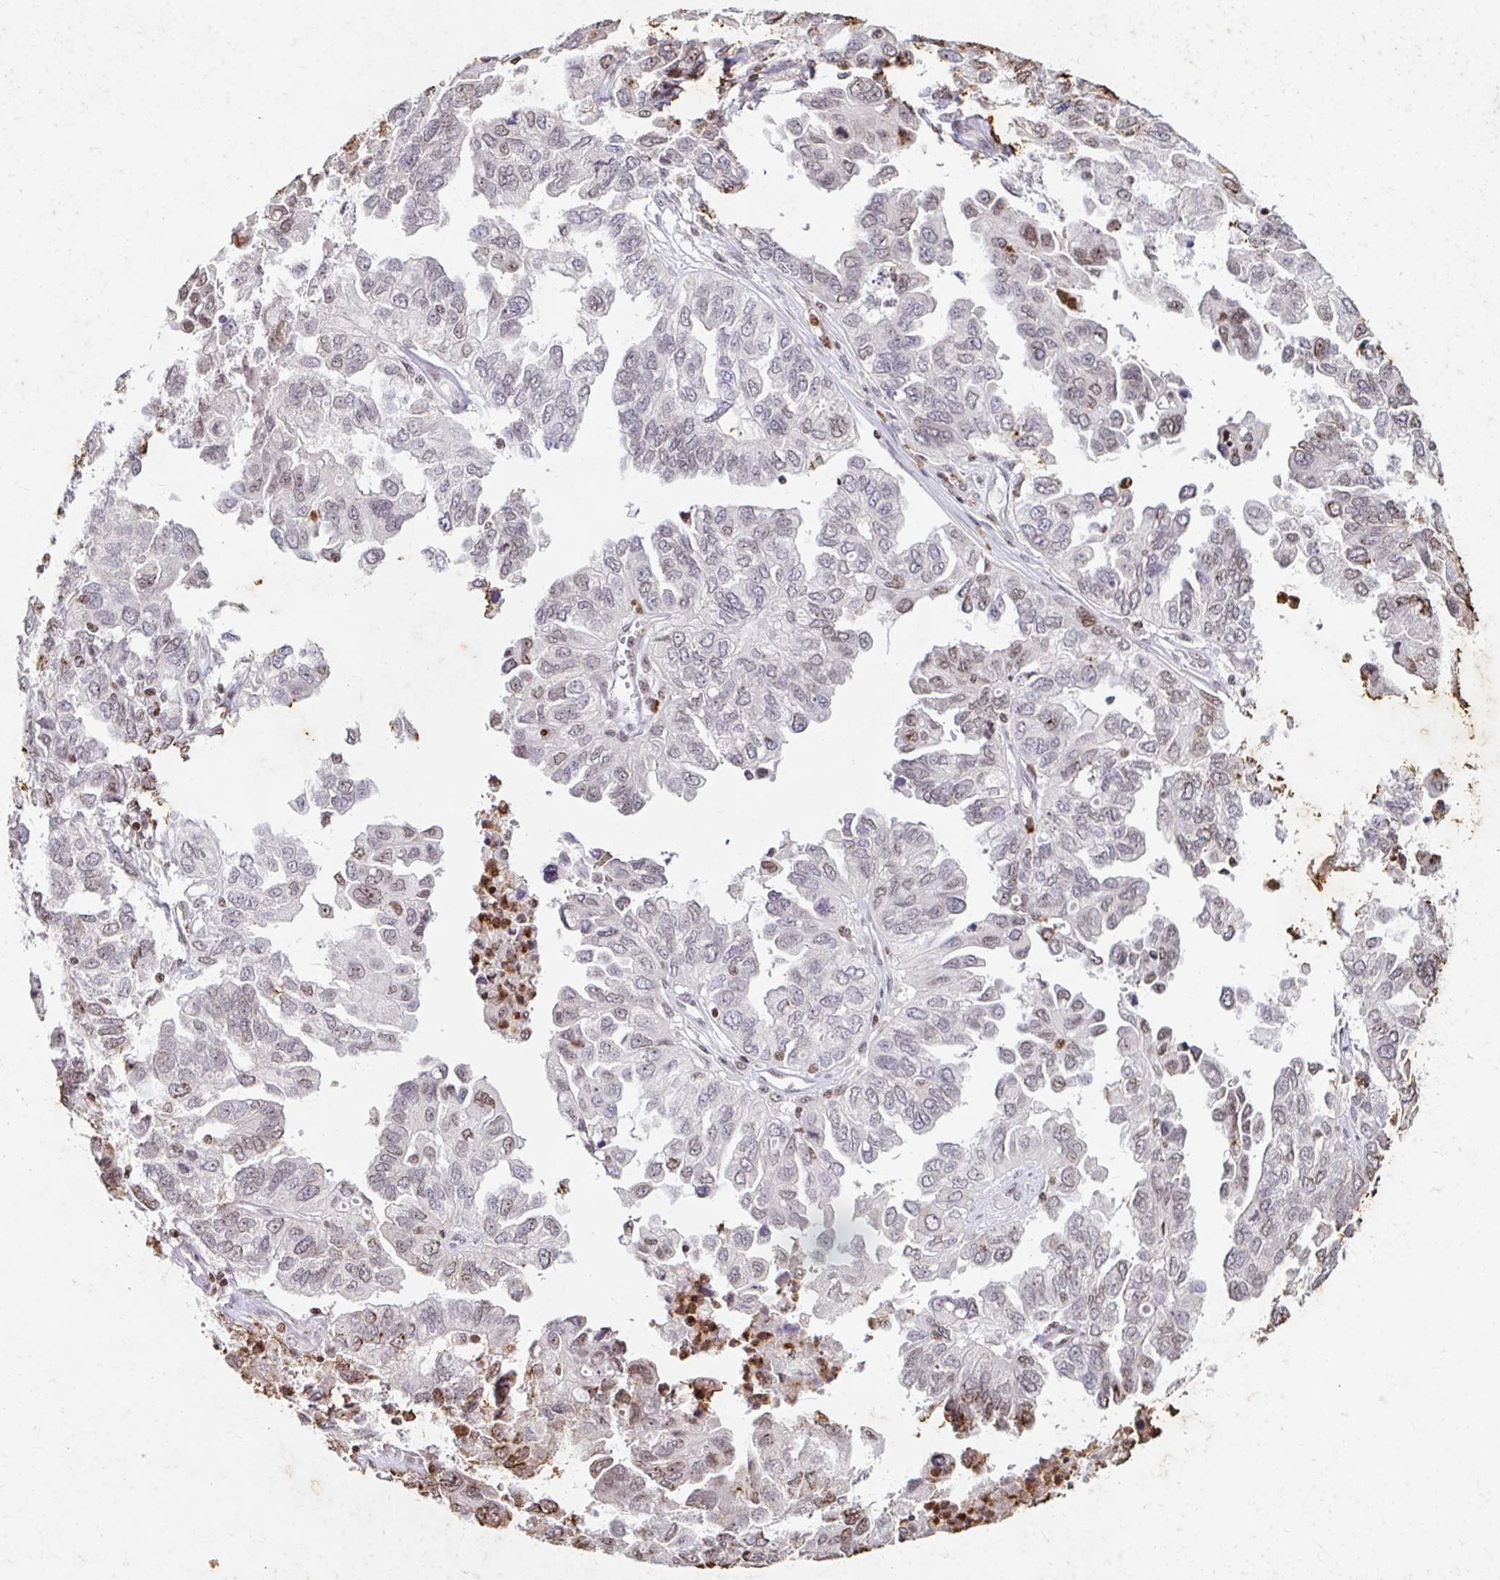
{"staining": {"intensity": "weak", "quantity": "<25%", "location": "nuclear"}, "tissue": "ovarian cancer", "cell_type": "Tumor cells", "image_type": "cancer", "snomed": [{"axis": "morphology", "description": "Cystadenocarcinoma, serous, NOS"}, {"axis": "topography", "description": "Ovary"}], "caption": "There is no significant positivity in tumor cells of serous cystadenocarcinoma (ovarian).", "gene": "C19orf53", "patient": {"sex": "female", "age": 53}}